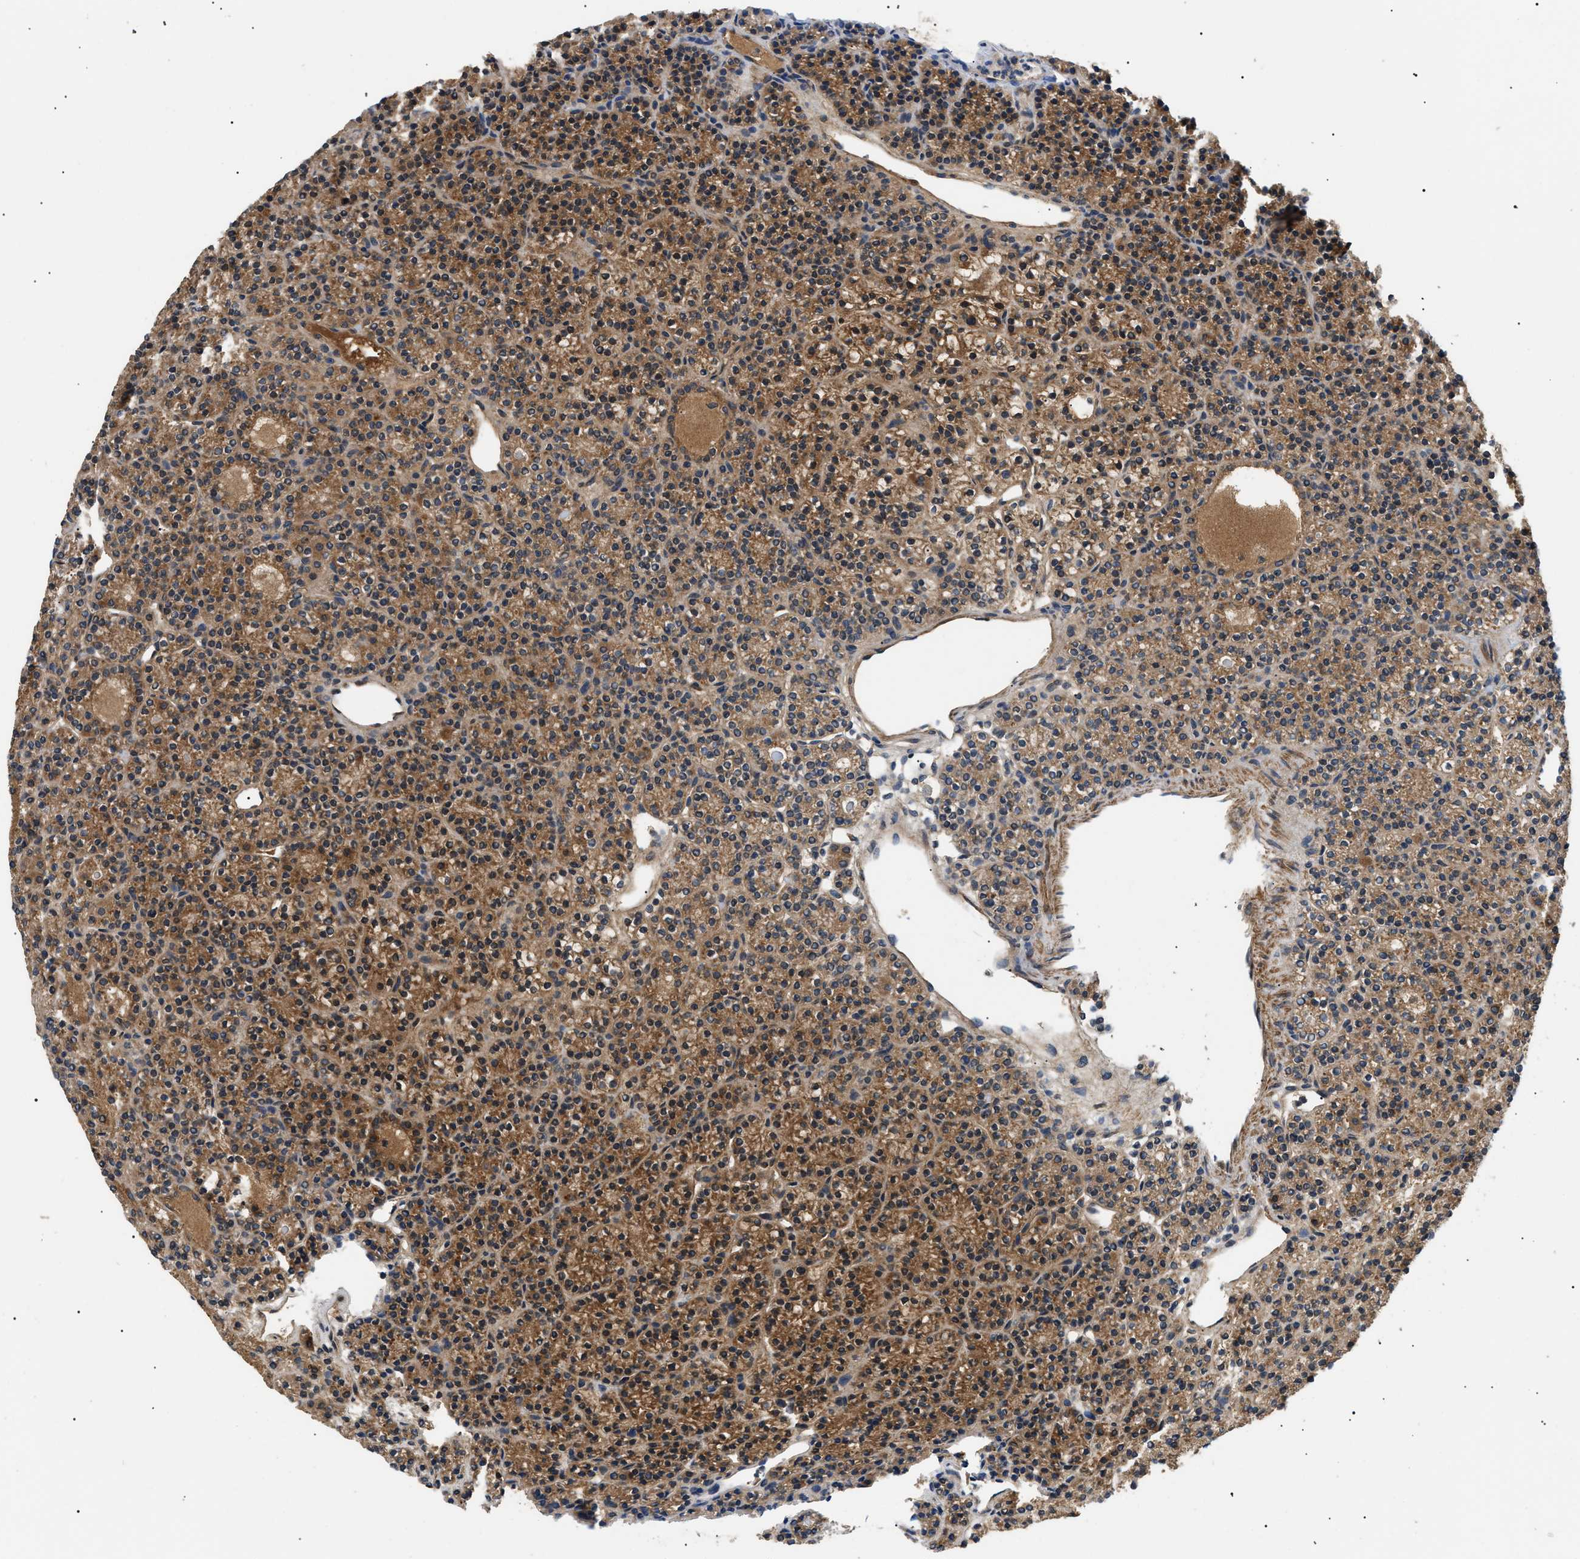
{"staining": {"intensity": "moderate", "quantity": ">75%", "location": "cytoplasmic/membranous"}, "tissue": "parathyroid gland", "cell_type": "Glandular cells", "image_type": "normal", "snomed": [{"axis": "morphology", "description": "Normal tissue, NOS"}, {"axis": "morphology", "description": "Adenoma, NOS"}, {"axis": "topography", "description": "Parathyroid gland"}], "caption": "Immunohistochemistry staining of unremarkable parathyroid gland, which demonstrates medium levels of moderate cytoplasmic/membranous expression in about >75% of glandular cells indicating moderate cytoplasmic/membranous protein staining. The staining was performed using DAB (3,3'-diaminobenzidine) (brown) for protein detection and nuclei were counterstained in hematoxylin (blue).", "gene": "PPM1B", "patient": {"sex": "female", "age": 64}}